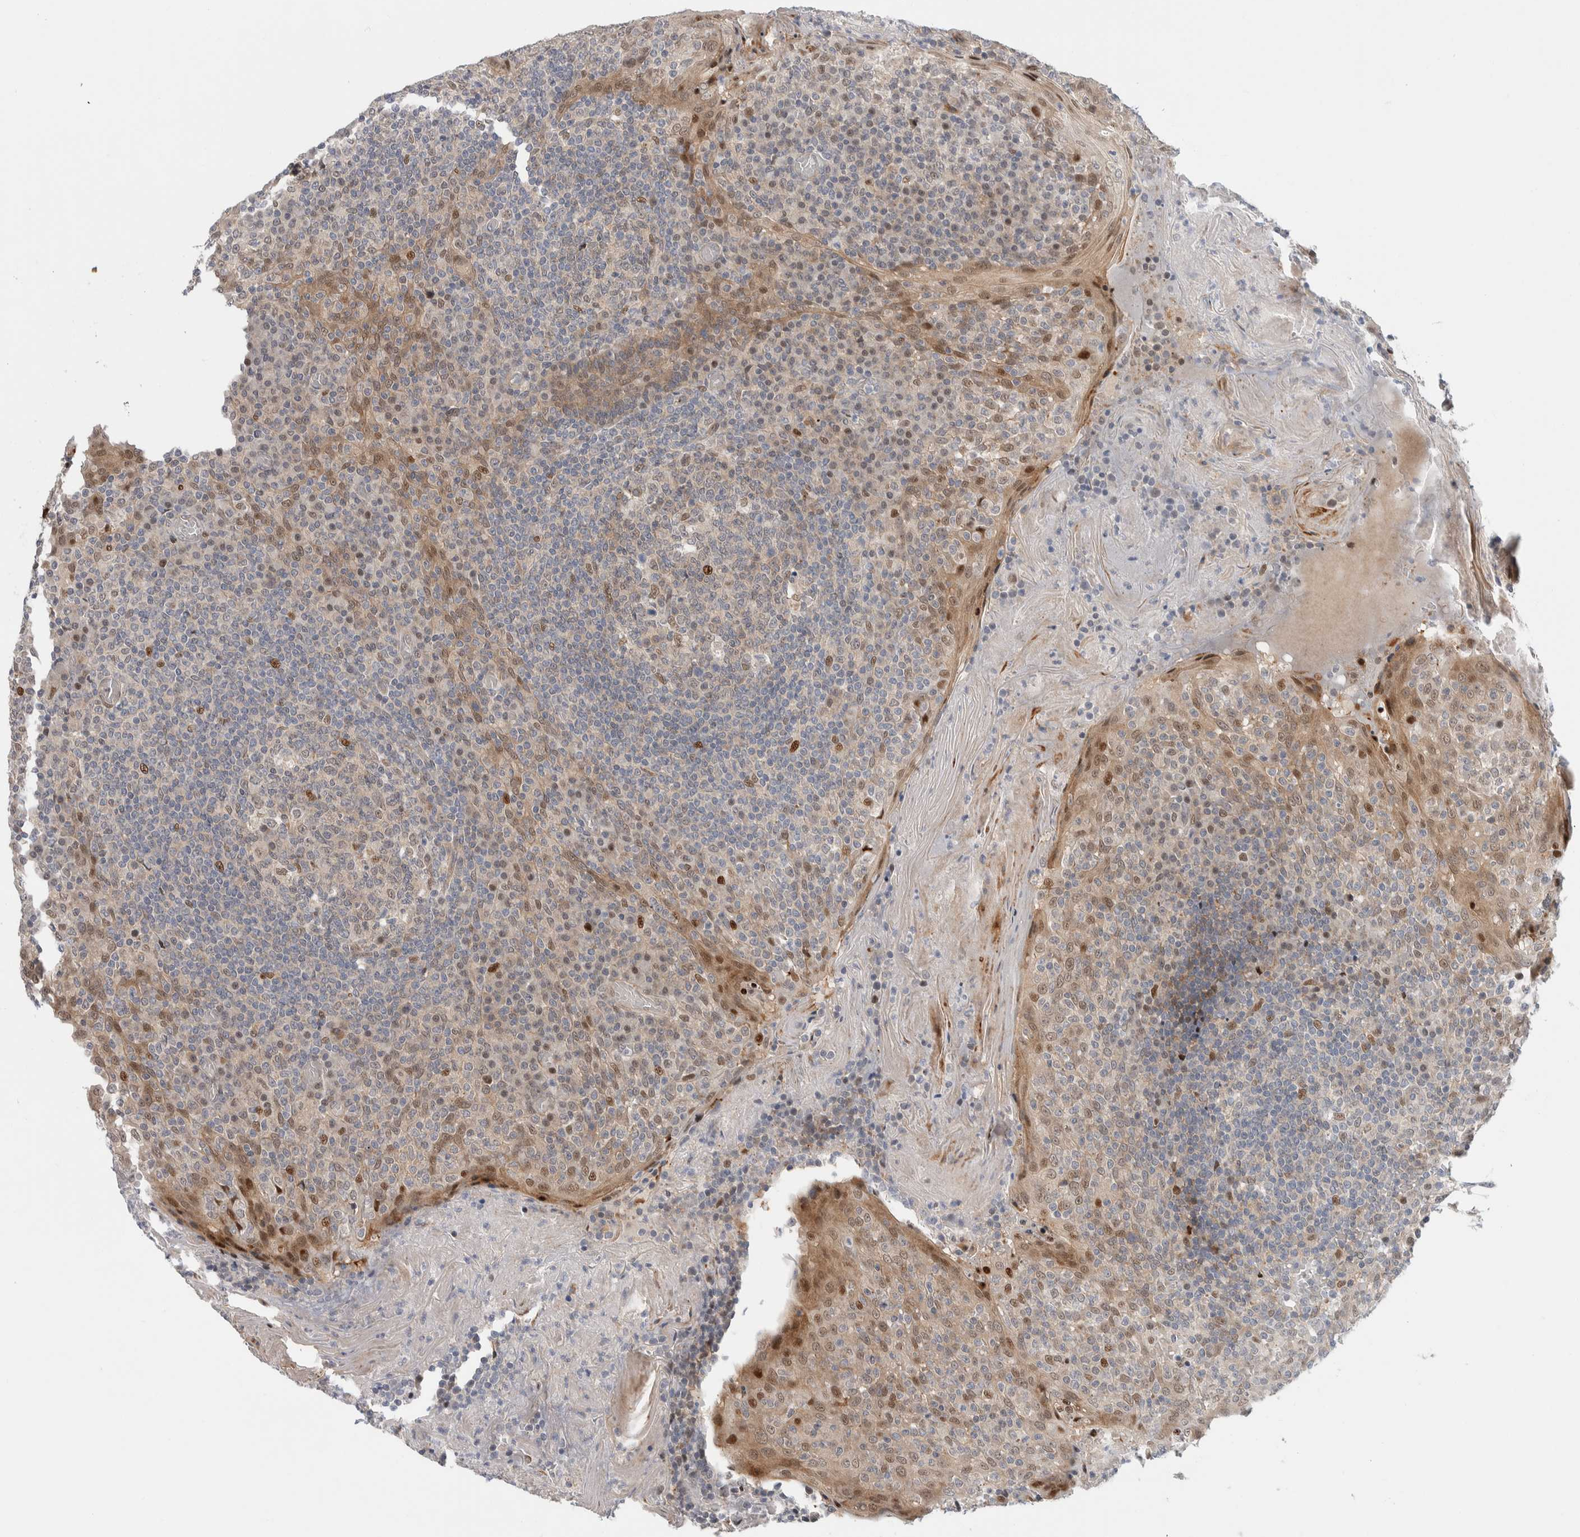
{"staining": {"intensity": "moderate", "quantity": "<25%", "location": "nuclear"}, "tissue": "tonsil", "cell_type": "Germinal center cells", "image_type": "normal", "snomed": [{"axis": "morphology", "description": "Normal tissue, NOS"}, {"axis": "topography", "description": "Tonsil"}], "caption": "This histopathology image exhibits immunohistochemistry staining of normal human tonsil, with low moderate nuclear positivity in approximately <25% of germinal center cells.", "gene": "NCR3LG1", "patient": {"sex": "female", "age": 19}}